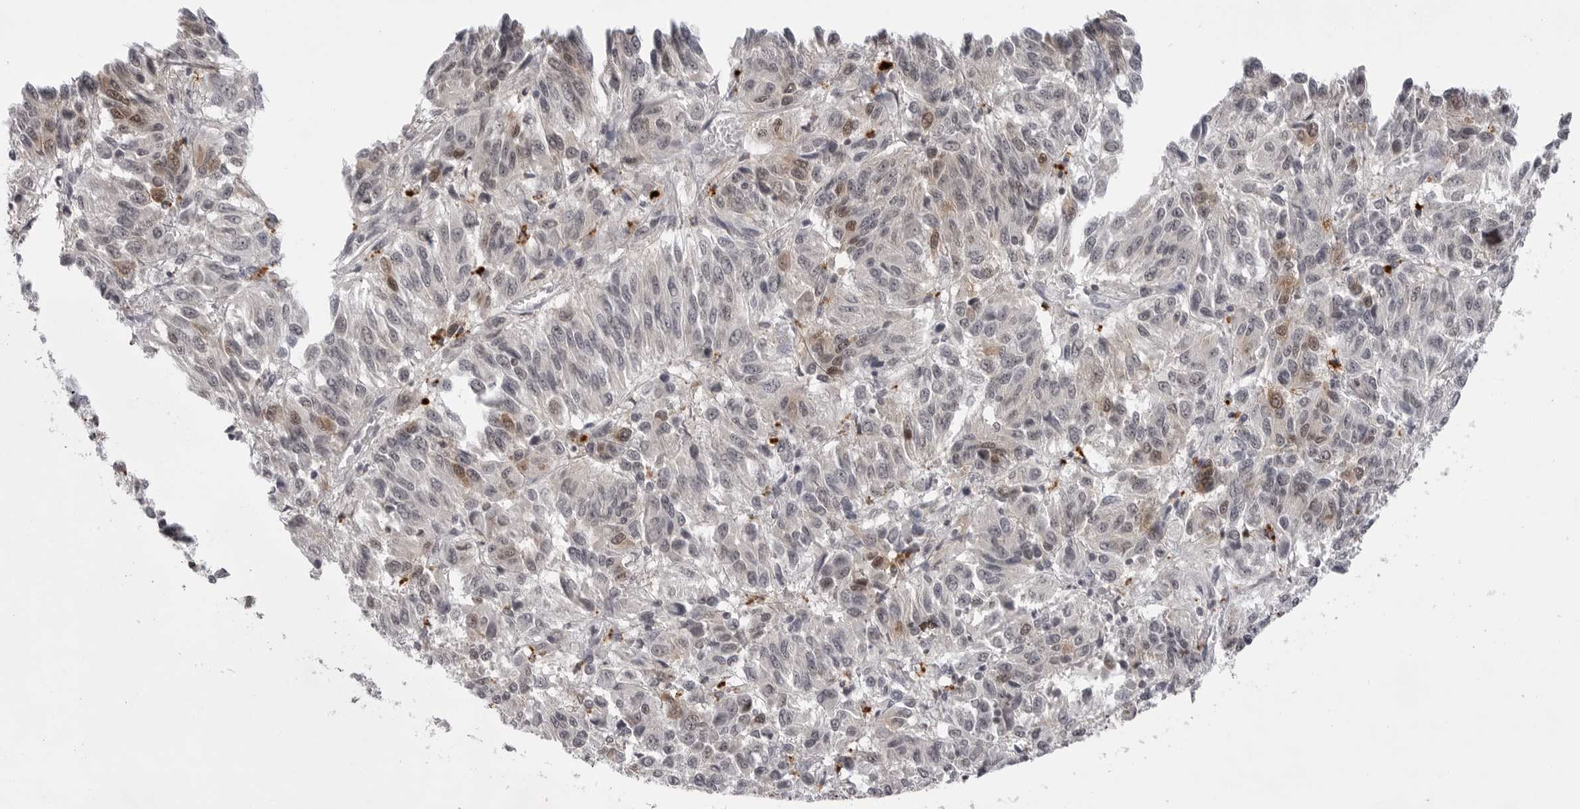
{"staining": {"intensity": "weak", "quantity": "<25%", "location": "cytoplasmic/membranous"}, "tissue": "melanoma", "cell_type": "Tumor cells", "image_type": "cancer", "snomed": [{"axis": "morphology", "description": "Malignant melanoma, Metastatic site"}, {"axis": "topography", "description": "Lung"}], "caption": "The micrograph exhibits no significant positivity in tumor cells of melanoma. Nuclei are stained in blue.", "gene": "RRM1", "patient": {"sex": "male", "age": 64}}